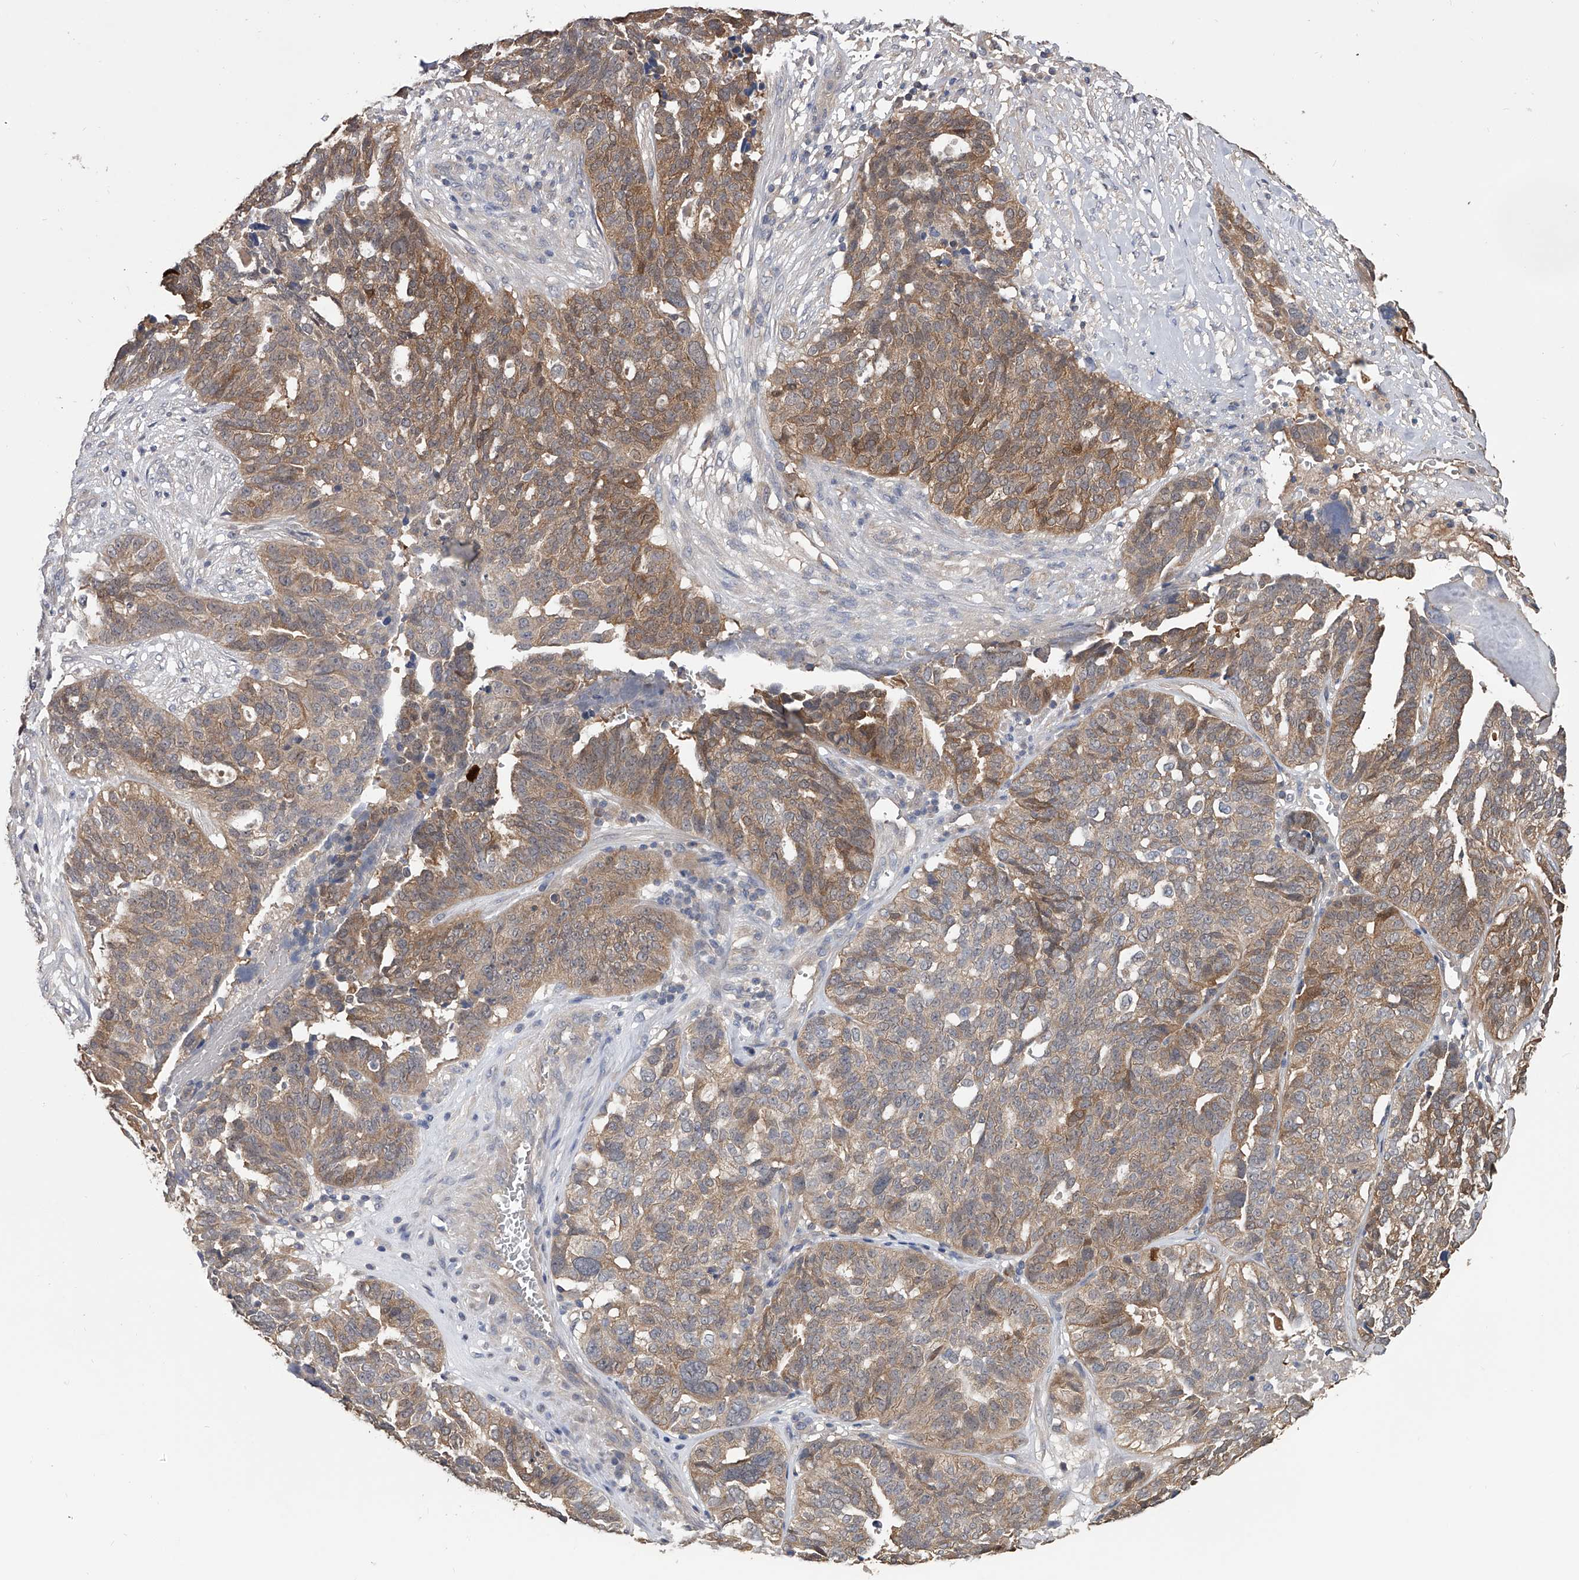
{"staining": {"intensity": "weak", "quantity": ">75%", "location": "cytoplasmic/membranous"}, "tissue": "ovarian cancer", "cell_type": "Tumor cells", "image_type": "cancer", "snomed": [{"axis": "morphology", "description": "Cystadenocarcinoma, serous, NOS"}, {"axis": "topography", "description": "Ovary"}], "caption": "Protein analysis of ovarian cancer tissue exhibits weak cytoplasmic/membranous expression in approximately >75% of tumor cells.", "gene": "CFAP298", "patient": {"sex": "female", "age": 59}}